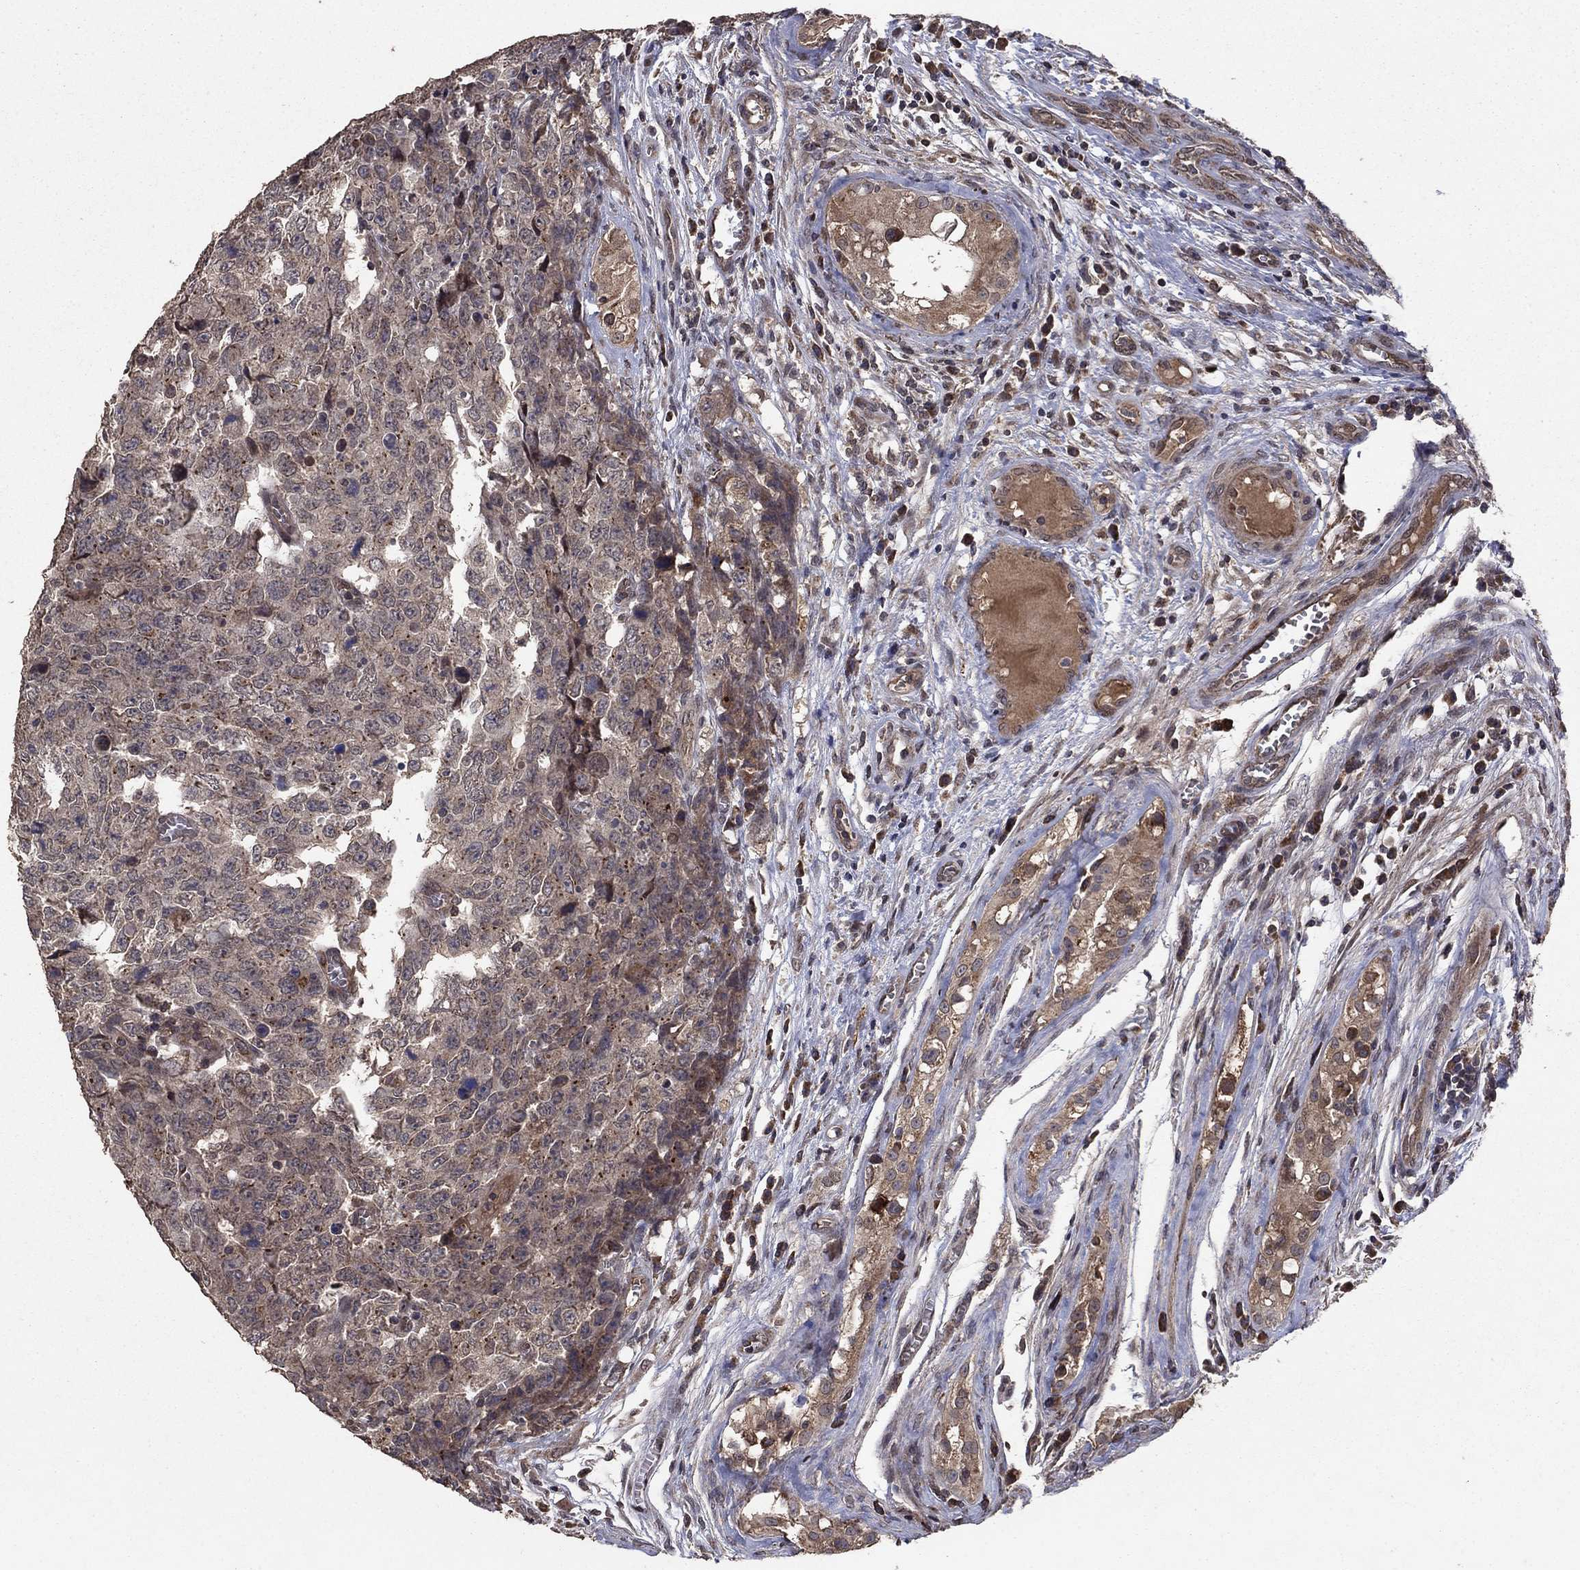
{"staining": {"intensity": "negative", "quantity": "none", "location": "none"}, "tissue": "testis cancer", "cell_type": "Tumor cells", "image_type": "cancer", "snomed": [{"axis": "morphology", "description": "Carcinoma, Embryonal, NOS"}, {"axis": "topography", "description": "Testis"}], "caption": "A micrograph of testis cancer stained for a protein displays no brown staining in tumor cells. (DAB (3,3'-diaminobenzidine) immunohistochemistry visualized using brightfield microscopy, high magnification).", "gene": "DHRS1", "patient": {"sex": "male", "age": 23}}